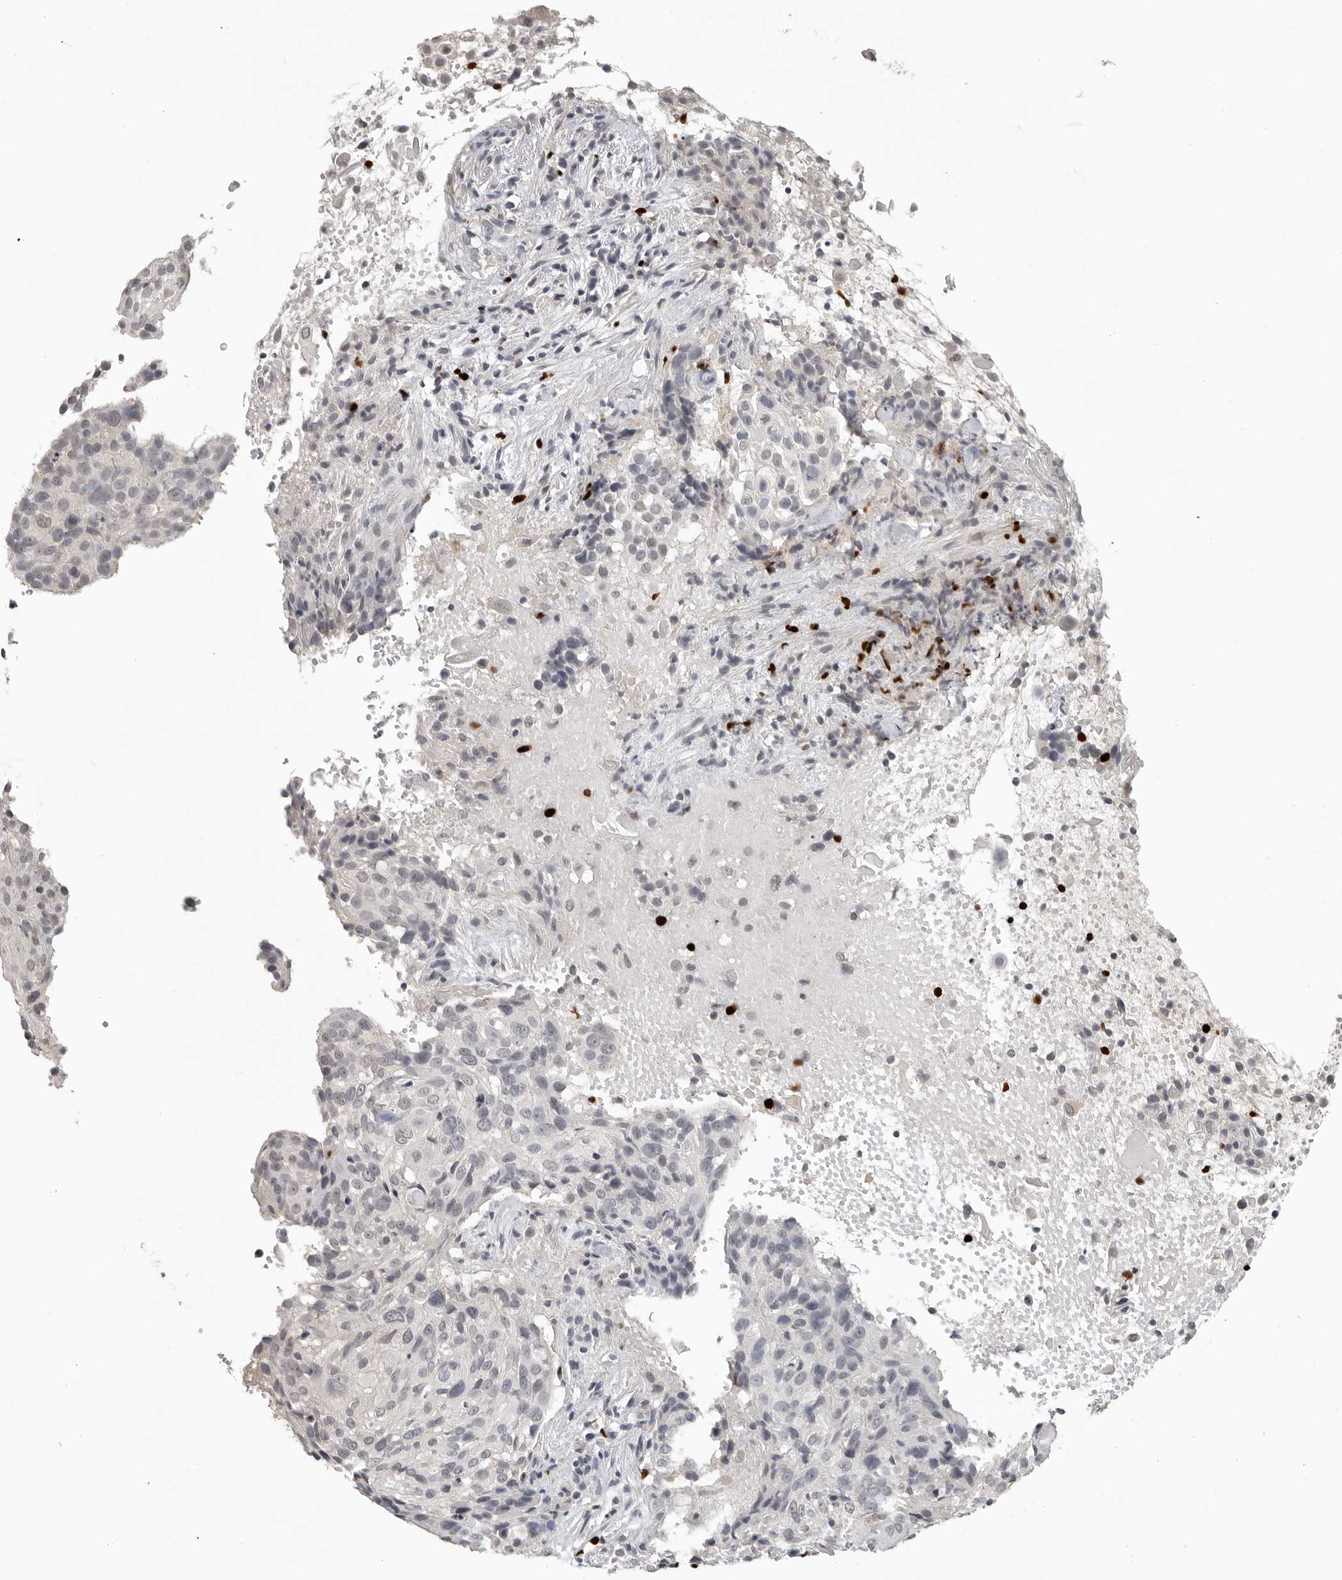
{"staining": {"intensity": "negative", "quantity": "none", "location": "none"}, "tissue": "cervical cancer", "cell_type": "Tumor cells", "image_type": "cancer", "snomed": [{"axis": "morphology", "description": "Squamous cell carcinoma, NOS"}, {"axis": "topography", "description": "Cervix"}], "caption": "The micrograph reveals no significant positivity in tumor cells of cervical cancer (squamous cell carcinoma). (DAB (3,3'-diaminobenzidine) IHC with hematoxylin counter stain).", "gene": "FOXP3", "patient": {"sex": "female", "age": 74}}